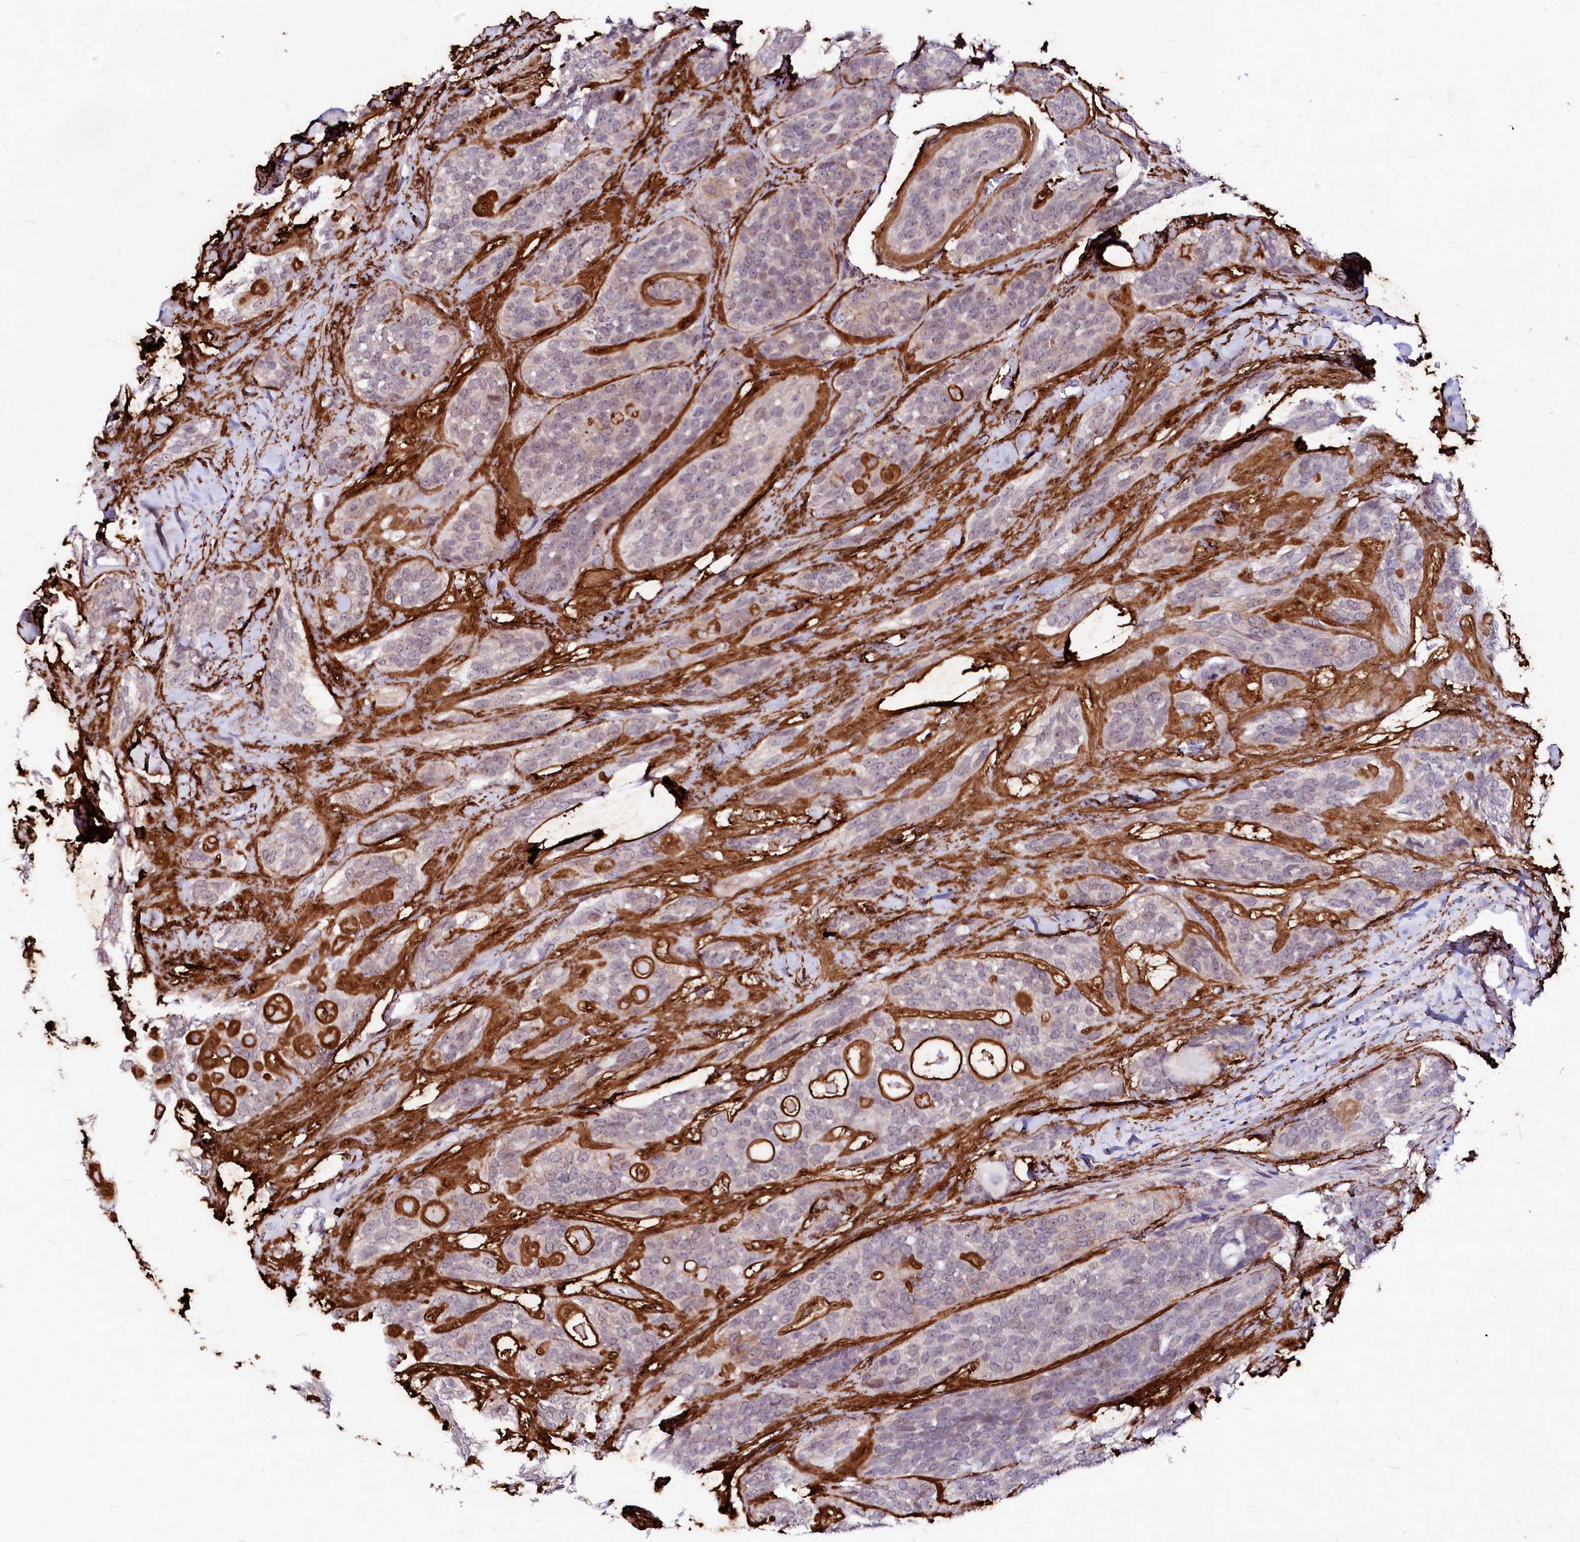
{"staining": {"intensity": "moderate", "quantity": "<25%", "location": "cytoplasmic/membranous"}, "tissue": "head and neck cancer", "cell_type": "Tumor cells", "image_type": "cancer", "snomed": [{"axis": "morphology", "description": "Adenocarcinoma, NOS"}, {"axis": "topography", "description": "Head-Neck"}], "caption": "Human head and neck adenocarcinoma stained for a protein (brown) demonstrates moderate cytoplasmic/membranous positive positivity in about <25% of tumor cells.", "gene": "GPR176", "patient": {"sex": "male", "age": 66}}